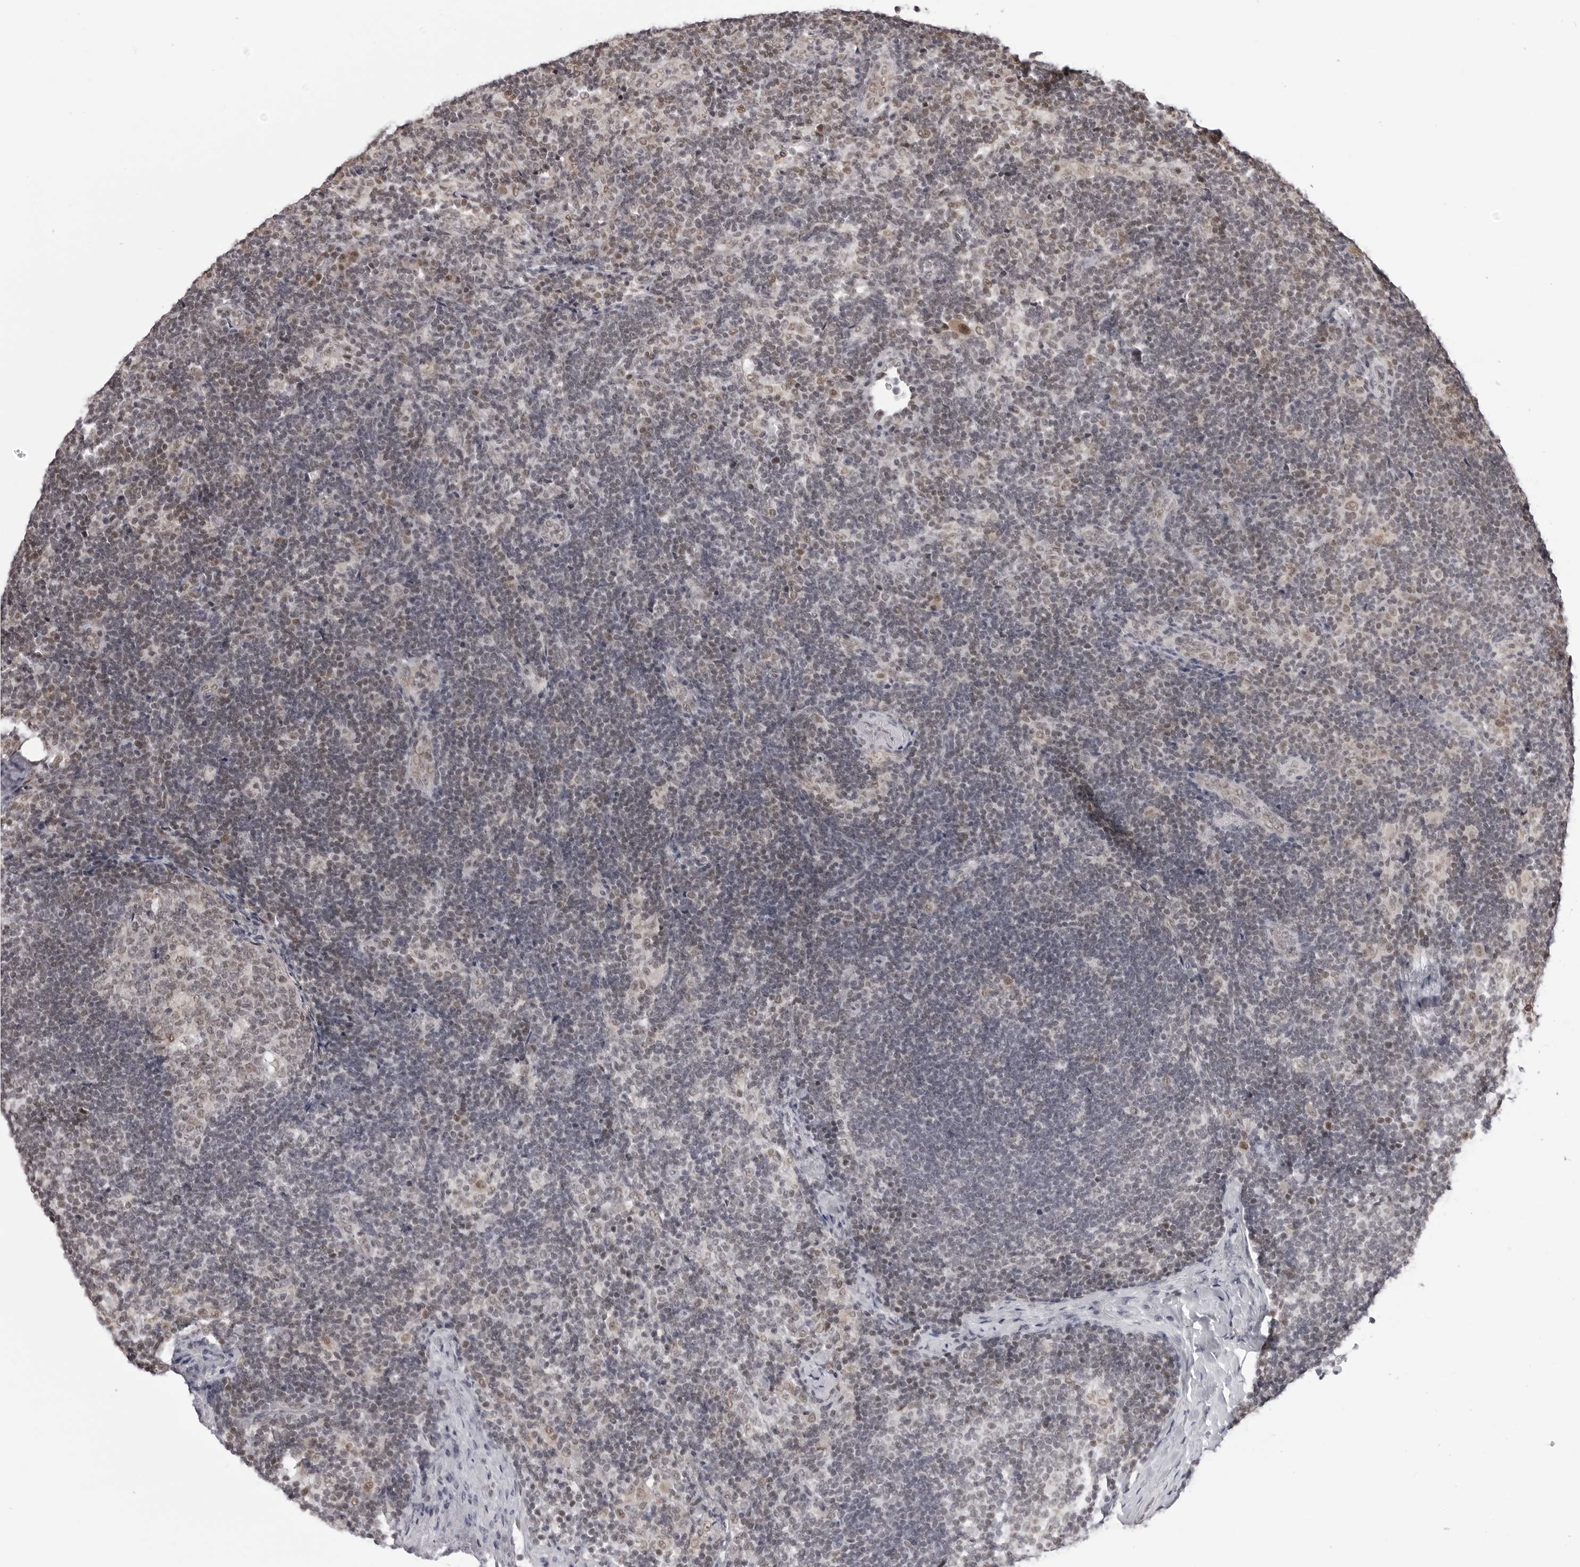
{"staining": {"intensity": "weak", "quantity": "25%-75%", "location": "nuclear"}, "tissue": "lymph node", "cell_type": "Germinal center cells", "image_type": "normal", "snomed": [{"axis": "morphology", "description": "Normal tissue, NOS"}, {"axis": "topography", "description": "Lymph node"}], "caption": "Weak nuclear expression for a protein is appreciated in about 25%-75% of germinal center cells of benign lymph node using IHC.", "gene": "PHF3", "patient": {"sex": "female", "age": 22}}